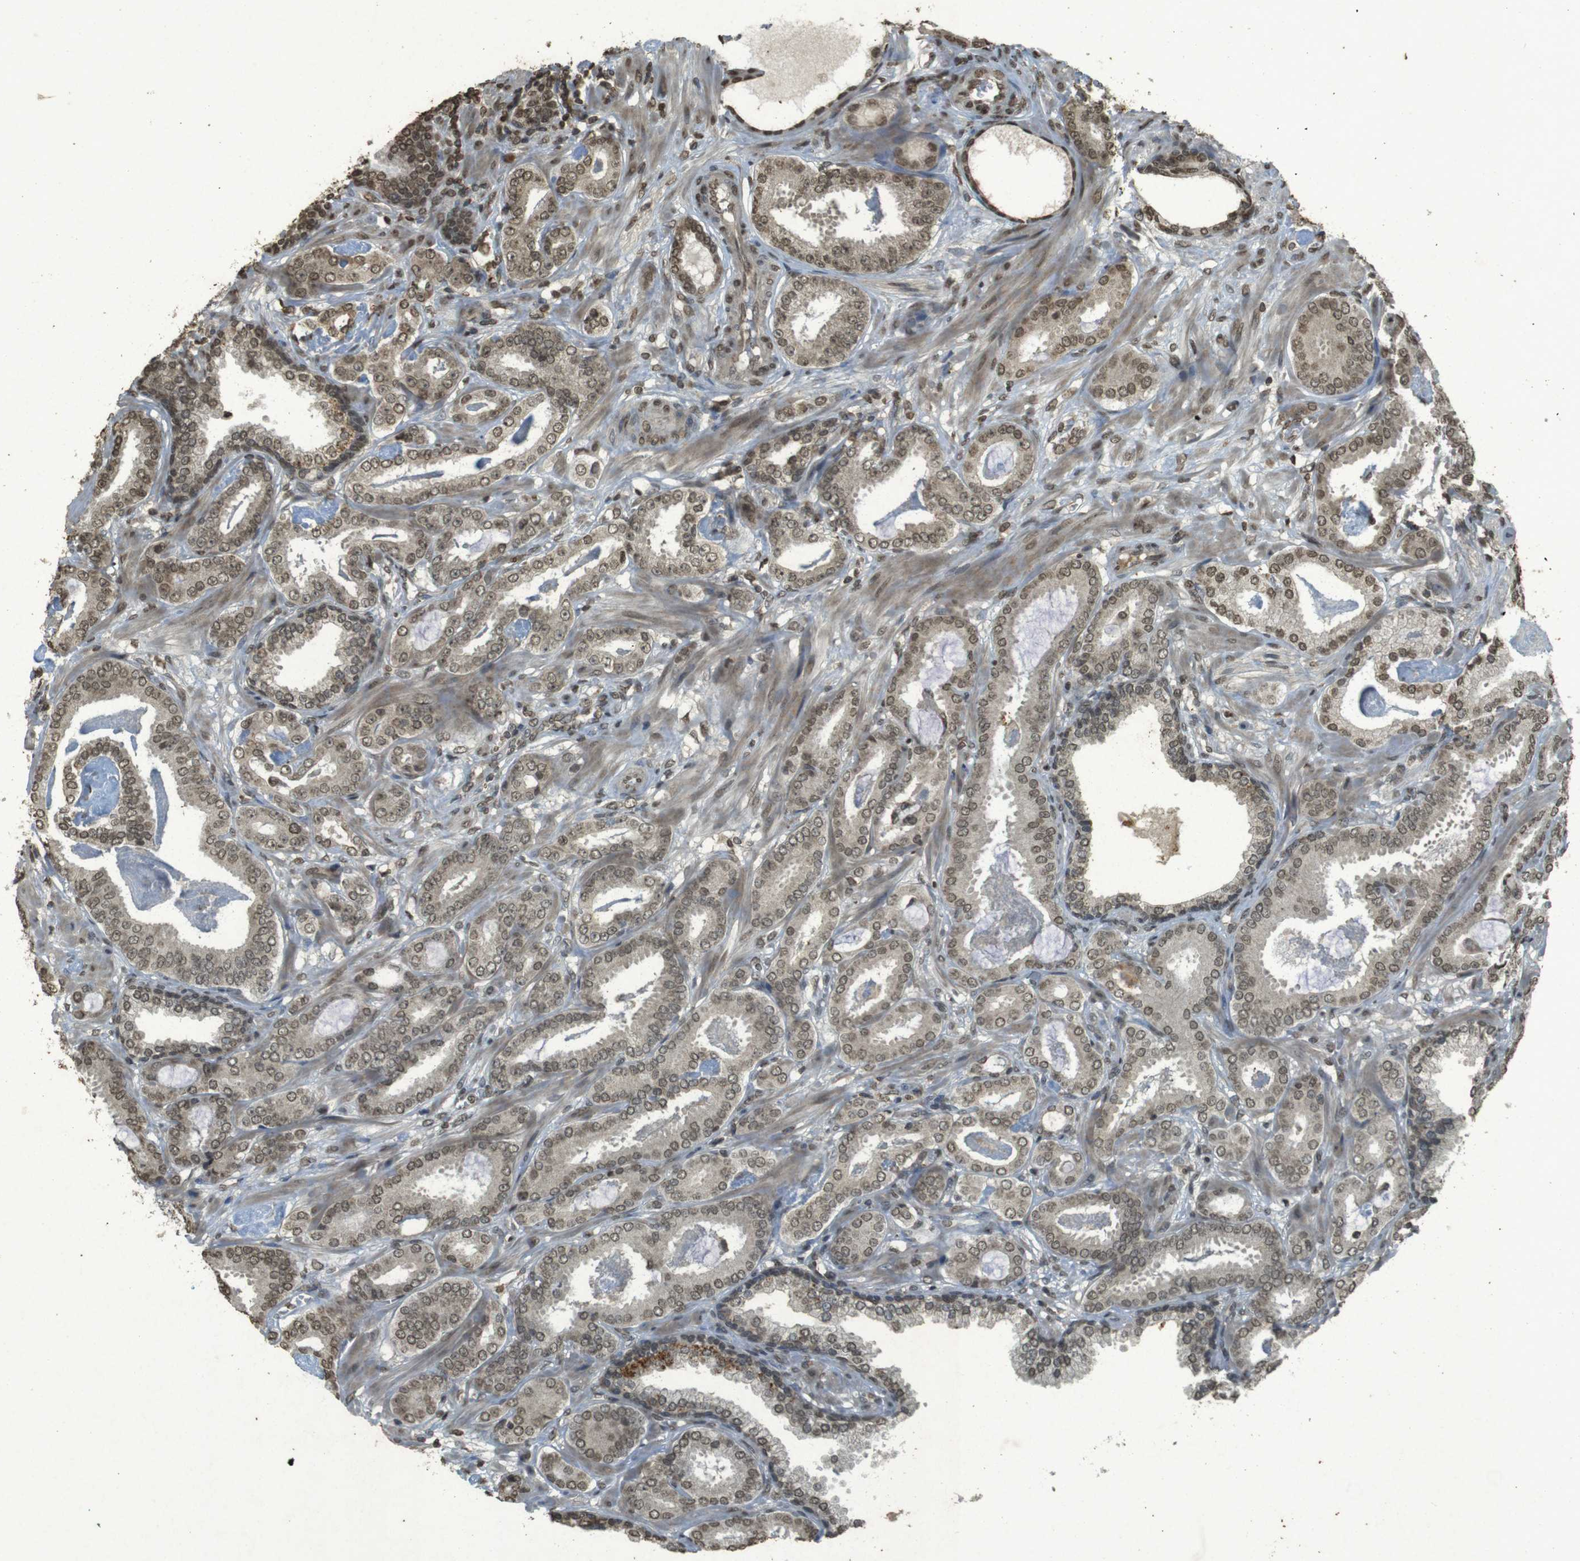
{"staining": {"intensity": "moderate", "quantity": ">75%", "location": "cytoplasmic/membranous,nuclear"}, "tissue": "prostate cancer", "cell_type": "Tumor cells", "image_type": "cancer", "snomed": [{"axis": "morphology", "description": "Adenocarcinoma, Low grade"}, {"axis": "topography", "description": "Prostate"}], "caption": "An image of prostate cancer stained for a protein shows moderate cytoplasmic/membranous and nuclear brown staining in tumor cells.", "gene": "ORC4", "patient": {"sex": "male", "age": 53}}